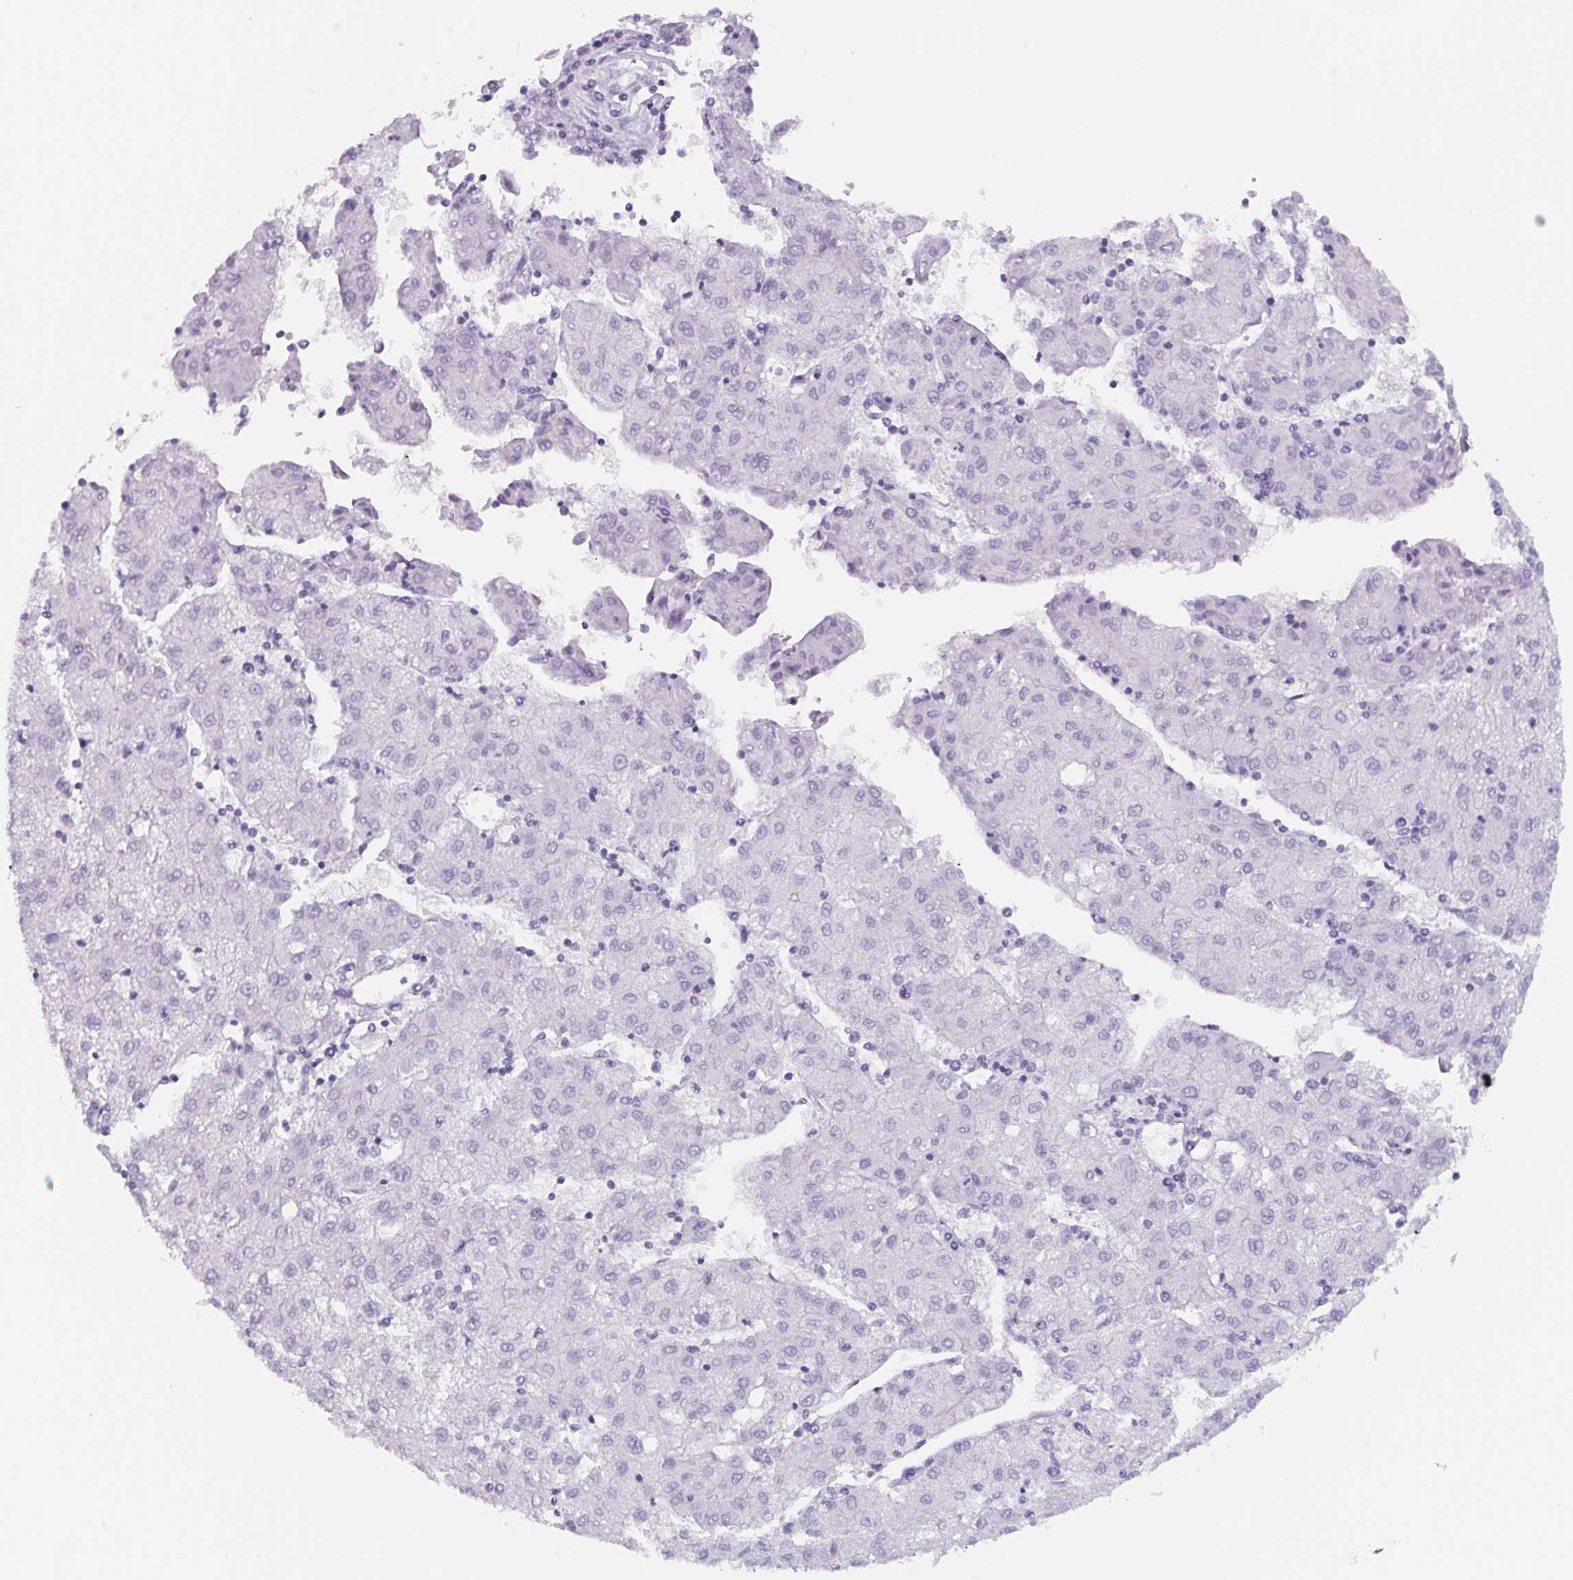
{"staining": {"intensity": "negative", "quantity": "none", "location": "none"}, "tissue": "liver cancer", "cell_type": "Tumor cells", "image_type": "cancer", "snomed": [{"axis": "morphology", "description": "Carcinoma, Hepatocellular, NOS"}, {"axis": "topography", "description": "Liver"}], "caption": "Tumor cells are negative for brown protein staining in liver hepatocellular carcinoma. (Brightfield microscopy of DAB (3,3'-diaminobenzidine) immunohistochemistry (IHC) at high magnification).", "gene": "TNFRSF8", "patient": {"sex": "male", "age": 72}}